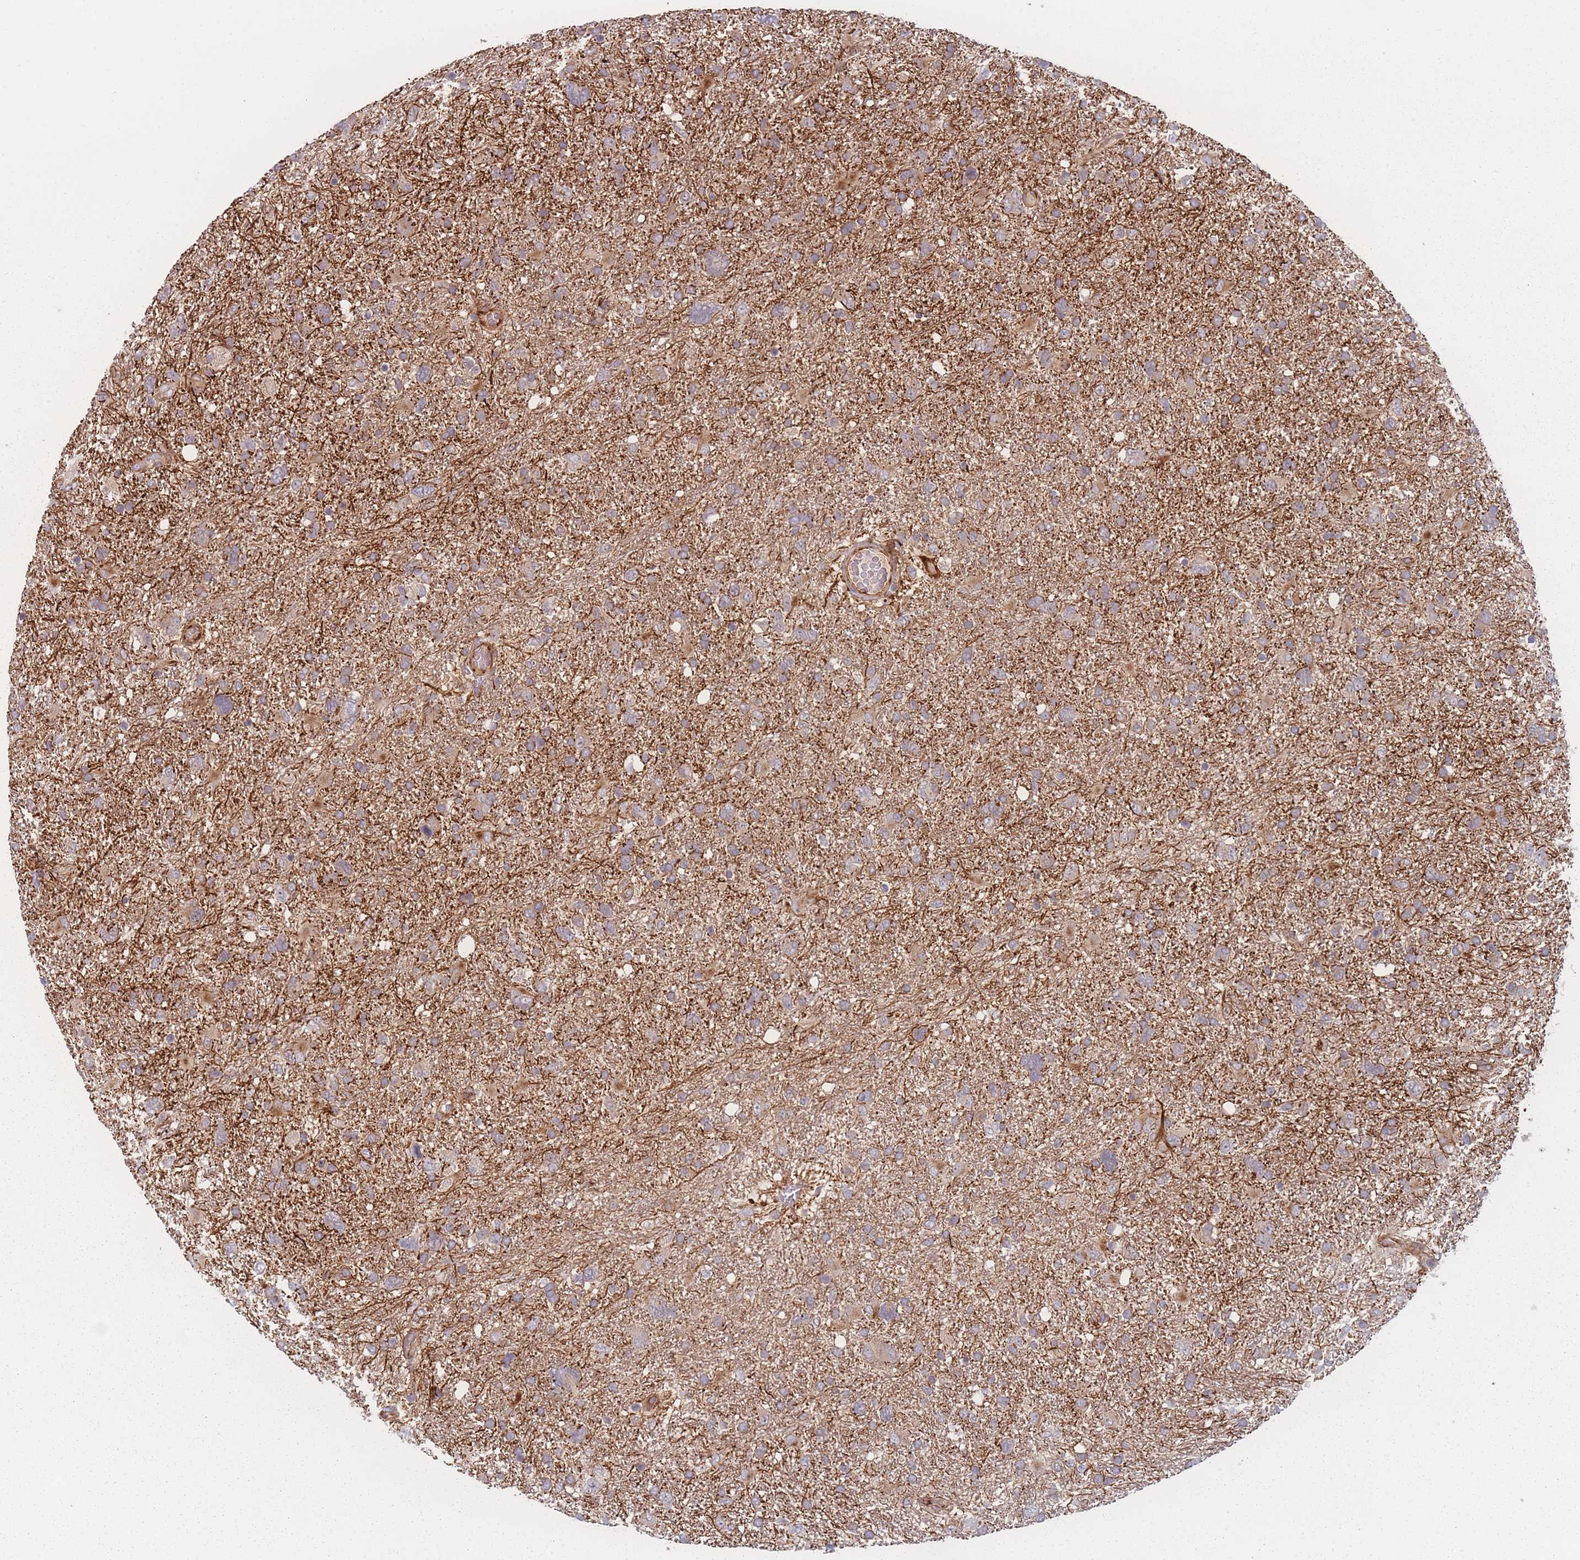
{"staining": {"intensity": "weak", "quantity": "25%-75%", "location": "cytoplasmic/membranous"}, "tissue": "glioma", "cell_type": "Tumor cells", "image_type": "cancer", "snomed": [{"axis": "morphology", "description": "Glioma, malignant, High grade"}, {"axis": "topography", "description": "Brain"}], "caption": "This micrograph reveals immunohistochemistry staining of glioma, with low weak cytoplasmic/membranous positivity in about 25%-75% of tumor cells.", "gene": "EEF1AKMT2", "patient": {"sex": "male", "age": 61}}